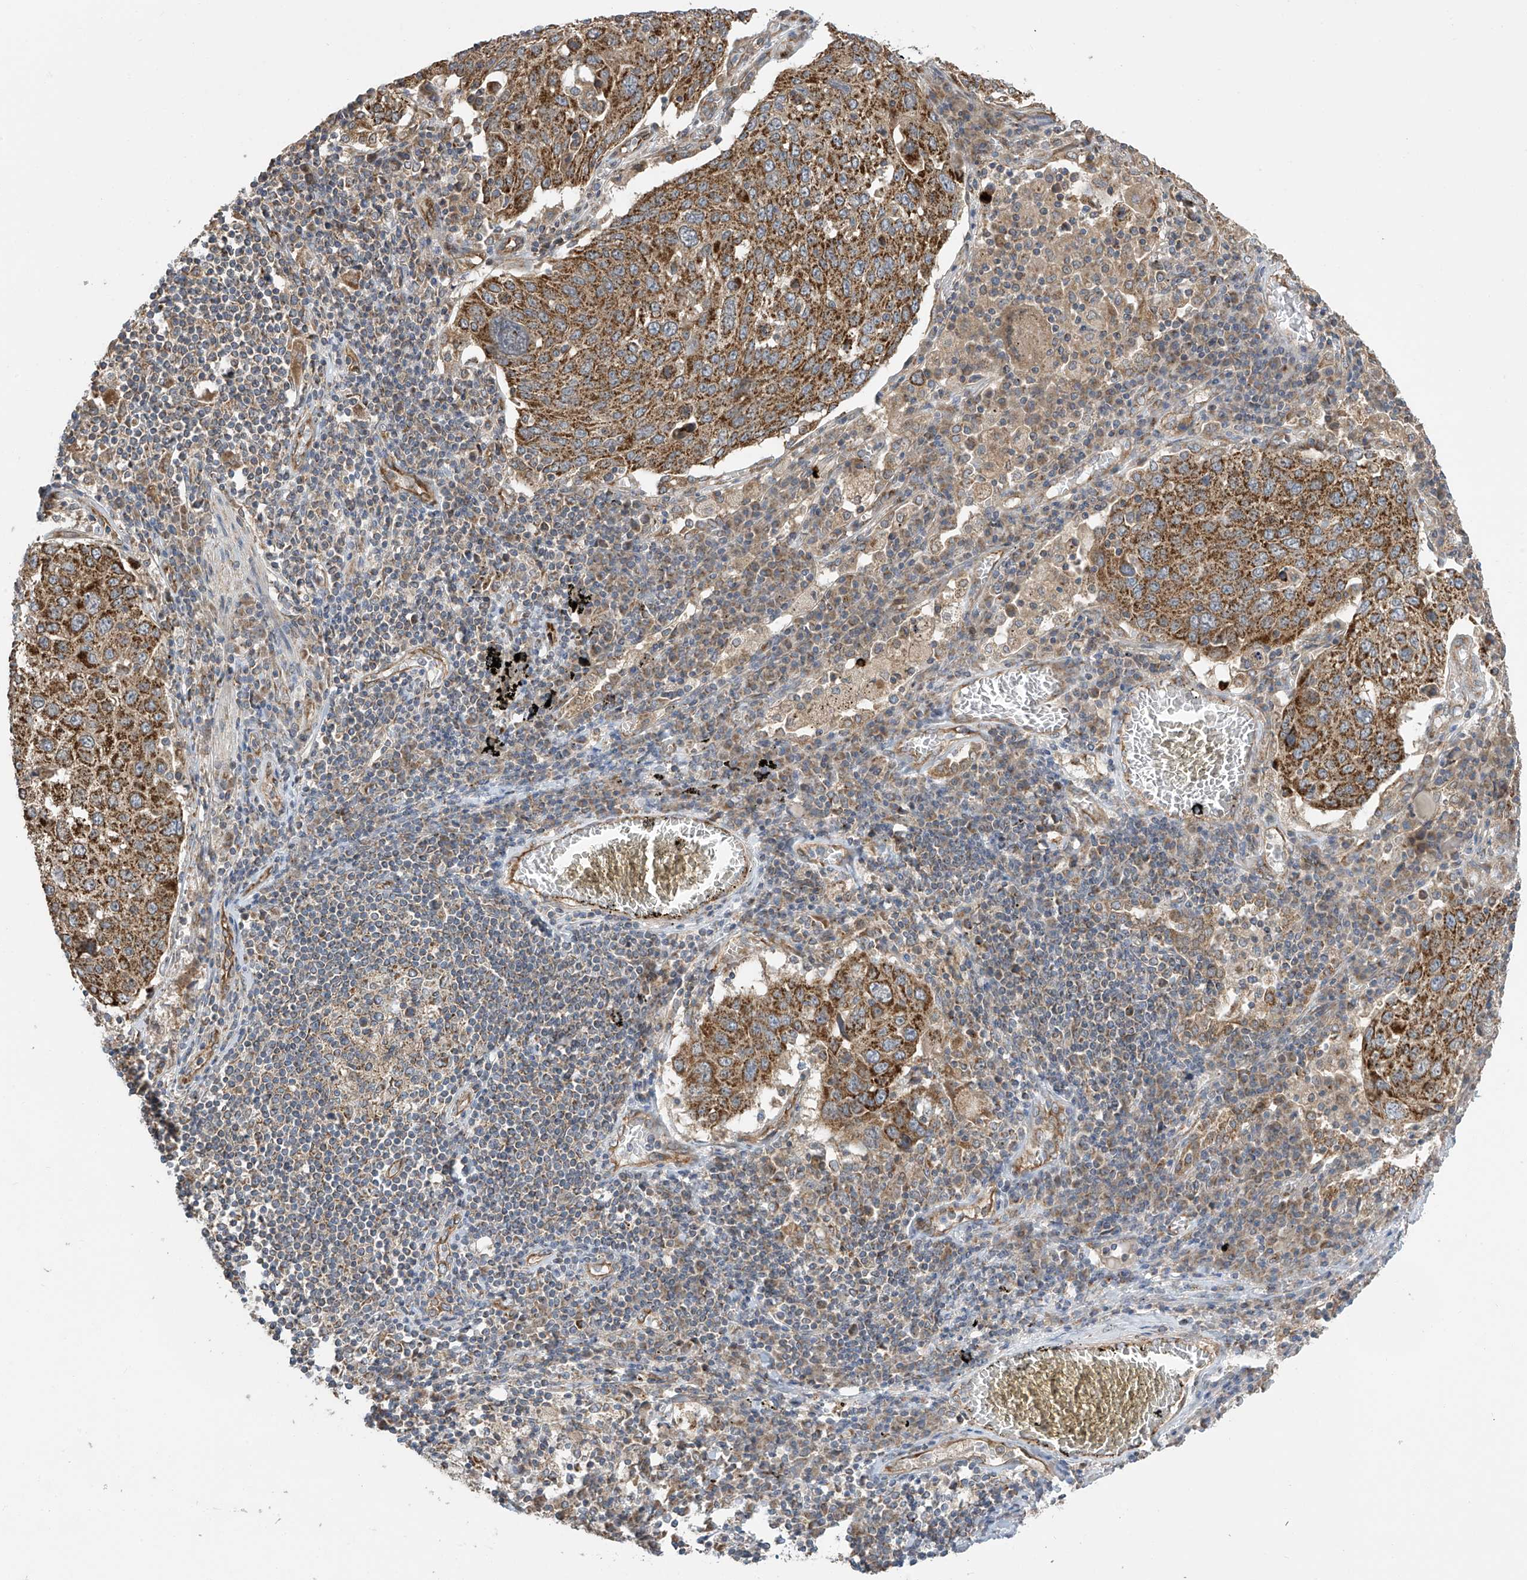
{"staining": {"intensity": "moderate", "quantity": ">75%", "location": "cytoplasmic/membranous"}, "tissue": "lung cancer", "cell_type": "Tumor cells", "image_type": "cancer", "snomed": [{"axis": "morphology", "description": "Squamous cell carcinoma, NOS"}, {"axis": "topography", "description": "Lung"}], "caption": "A histopathology image of lung cancer stained for a protein displays moderate cytoplasmic/membranous brown staining in tumor cells. (DAB (3,3'-diaminobenzidine) = brown stain, brightfield microscopy at high magnification).", "gene": "PNPT1", "patient": {"sex": "male", "age": 65}}